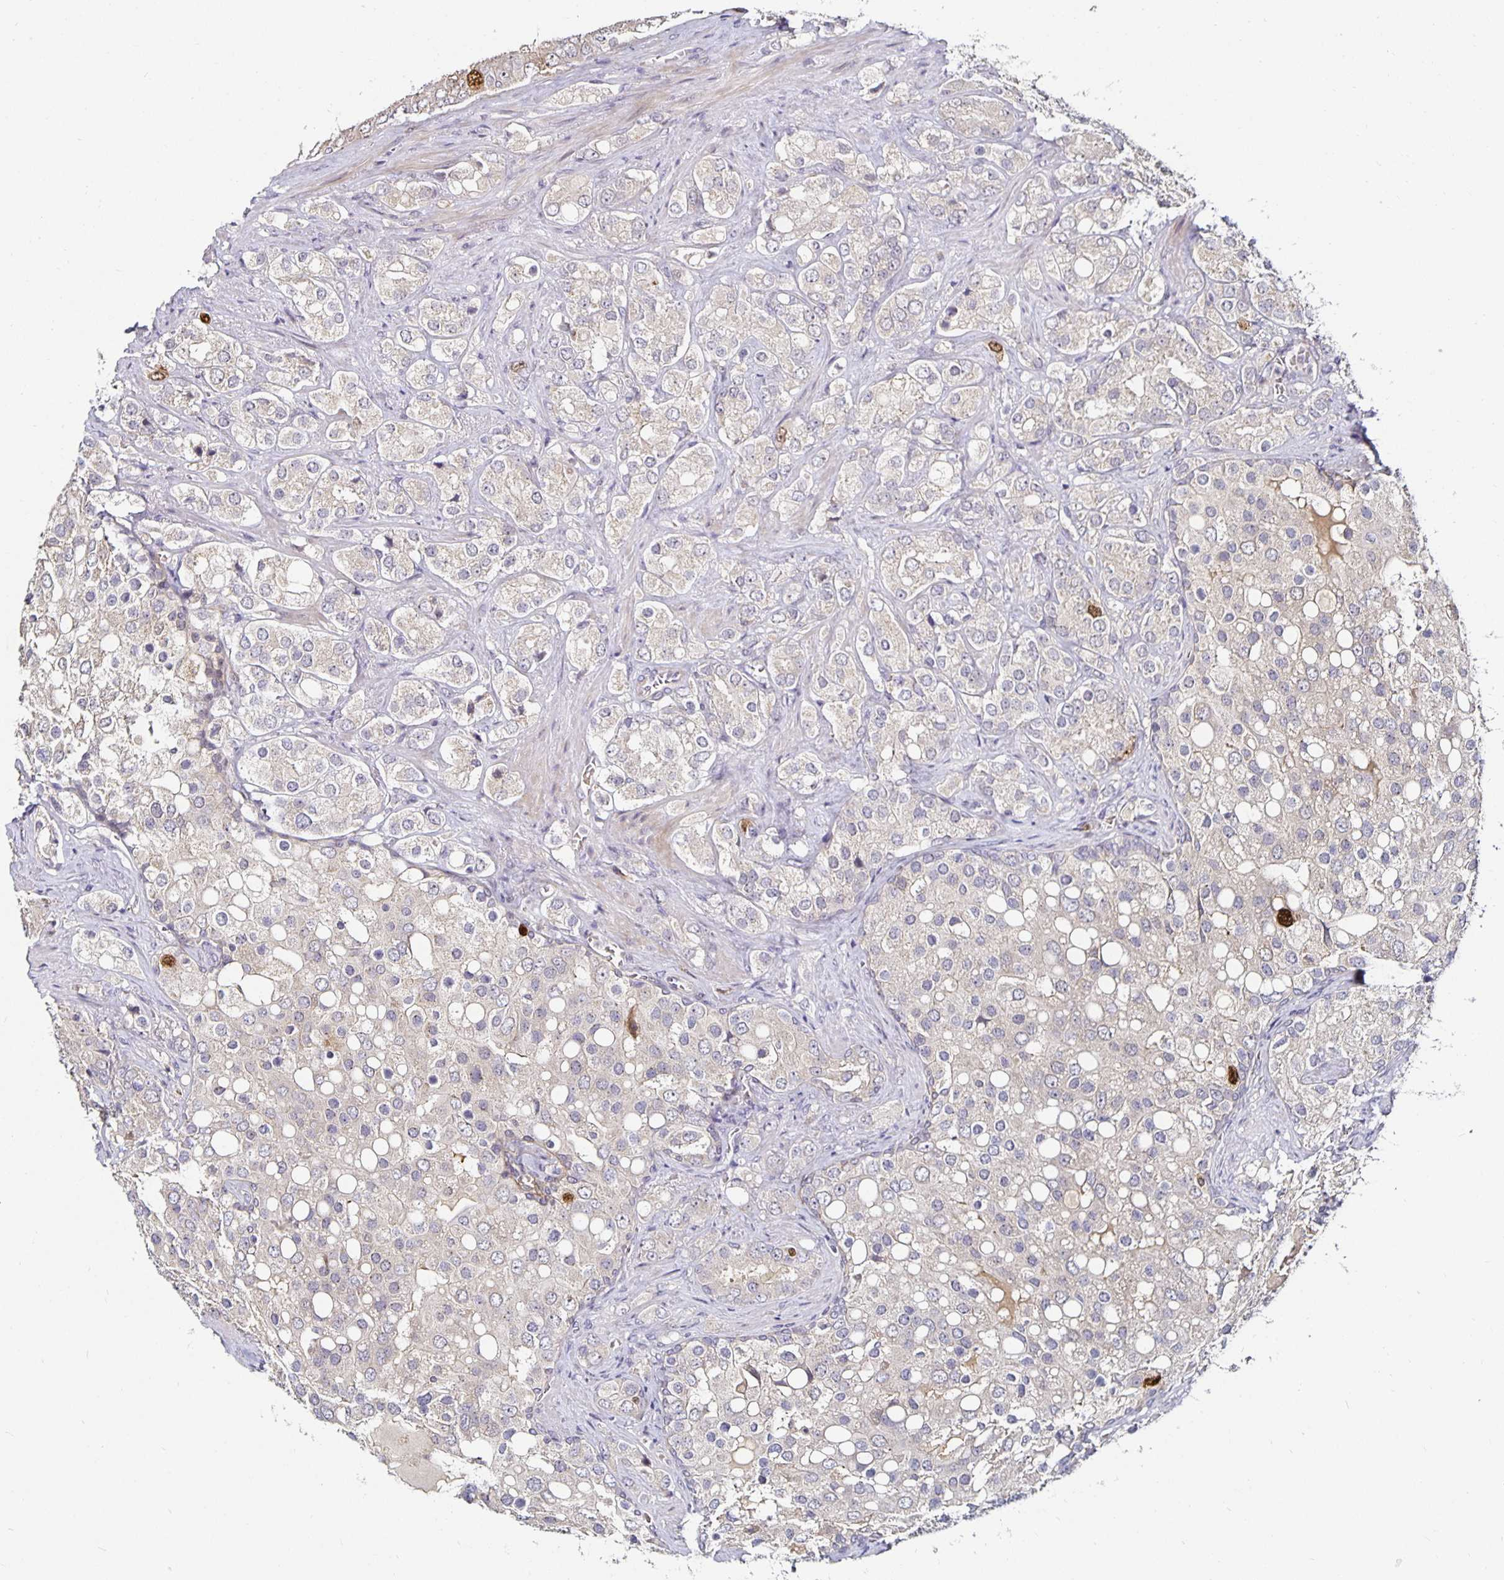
{"staining": {"intensity": "moderate", "quantity": "<25%", "location": "nuclear"}, "tissue": "prostate cancer", "cell_type": "Tumor cells", "image_type": "cancer", "snomed": [{"axis": "morphology", "description": "Adenocarcinoma, High grade"}, {"axis": "topography", "description": "Prostate"}], "caption": "Immunohistochemistry (IHC) staining of prostate adenocarcinoma (high-grade), which demonstrates low levels of moderate nuclear expression in approximately <25% of tumor cells indicating moderate nuclear protein positivity. The staining was performed using DAB (3,3'-diaminobenzidine) (brown) for protein detection and nuclei were counterstained in hematoxylin (blue).", "gene": "ANLN", "patient": {"sex": "male", "age": 67}}